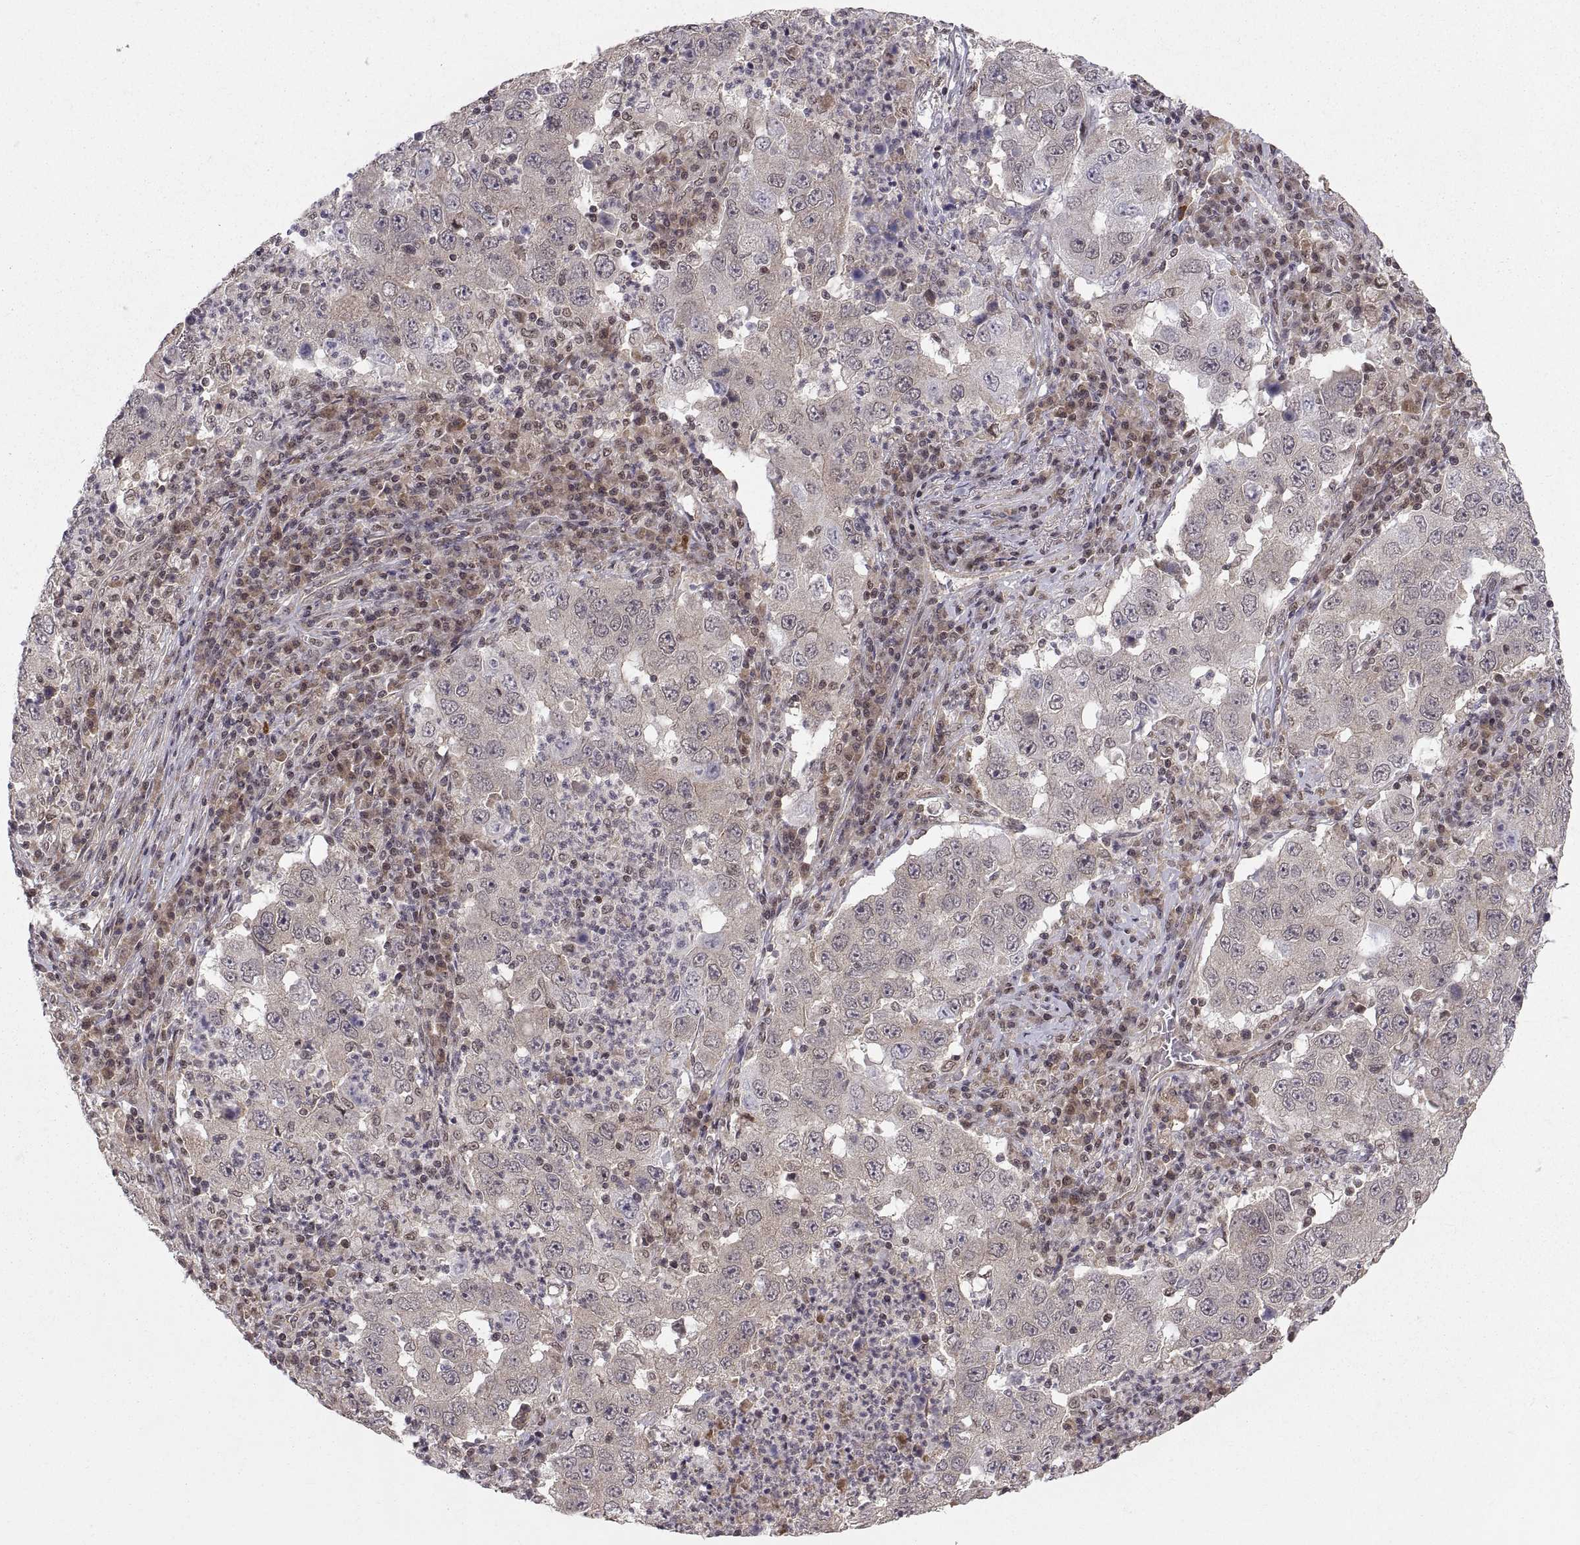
{"staining": {"intensity": "weak", "quantity": "25%-75%", "location": "cytoplasmic/membranous"}, "tissue": "lung cancer", "cell_type": "Tumor cells", "image_type": "cancer", "snomed": [{"axis": "morphology", "description": "Adenocarcinoma, NOS"}, {"axis": "topography", "description": "Lung"}], "caption": "Immunohistochemistry (IHC) (DAB (3,3'-diaminobenzidine)) staining of human lung cancer displays weak cytoplasmic/membranous protein positivity in approximately 25%-75% of tumor cells.", "gene": "ABL2", "patient": {"sex": "male", "age": 73}}